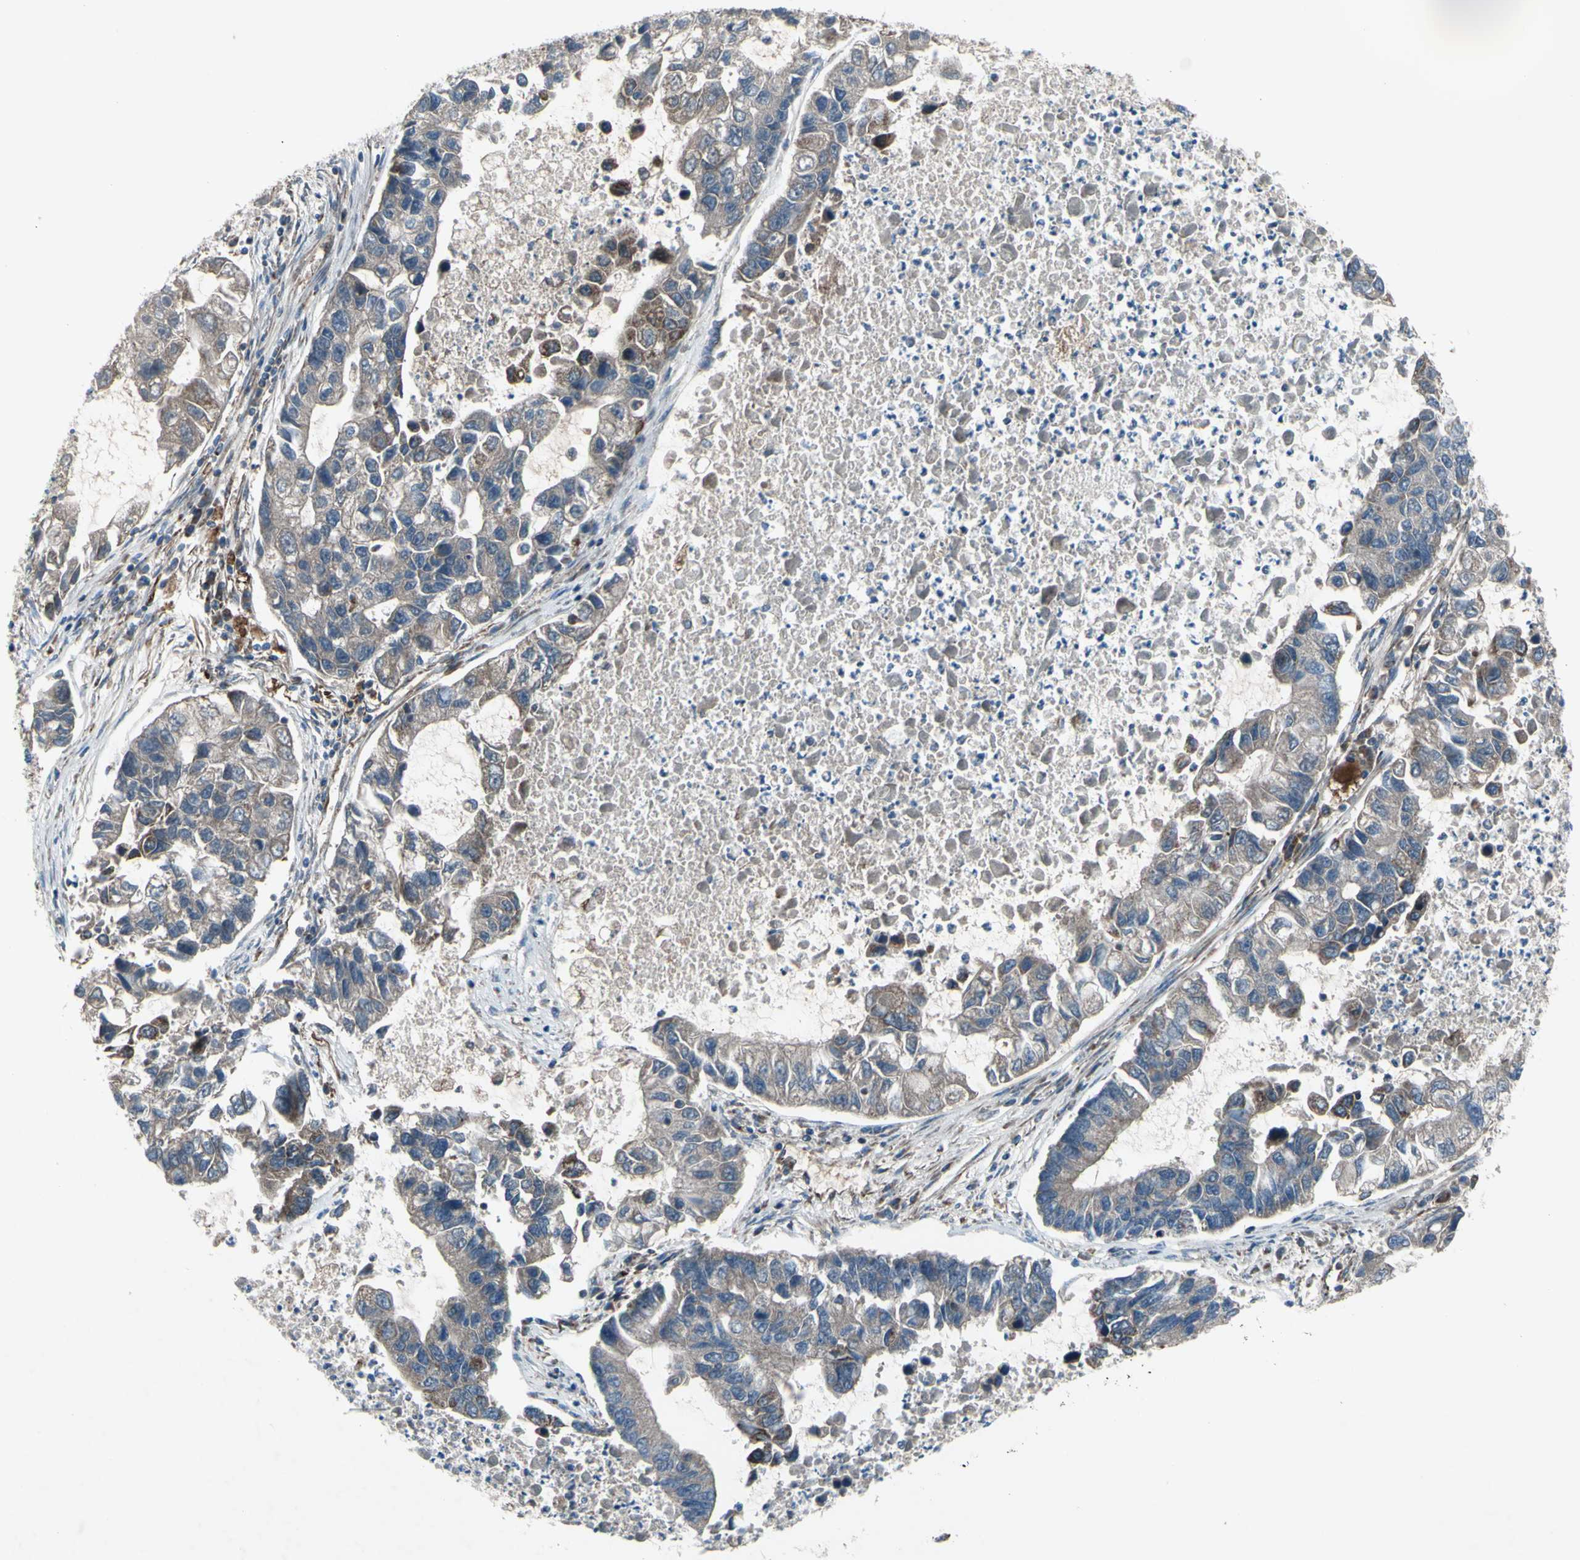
{"staining": {"intensity": "weak", "quantity": ">75%", "location": "cytoplasmic/membranous"}, "tissue": "lung cancer", "cell_type": "Tumor cells", "image_type": "cancer", "snomed": [{"axis": "morphology", "description": "Adenocarcinoma, NOS"}, {"axis": "topography", "description": "Lung"}], "caption": "Lung adenocarcinoma was stained to show a protein in brown. There is low levels of weak cytoplasmic/membranous staining in about >75% of tumor cells. (IHC, brightfield microscopy, high magnification).", "gene": "EMC7", "patient": {"sex": "female", "age": 51}}